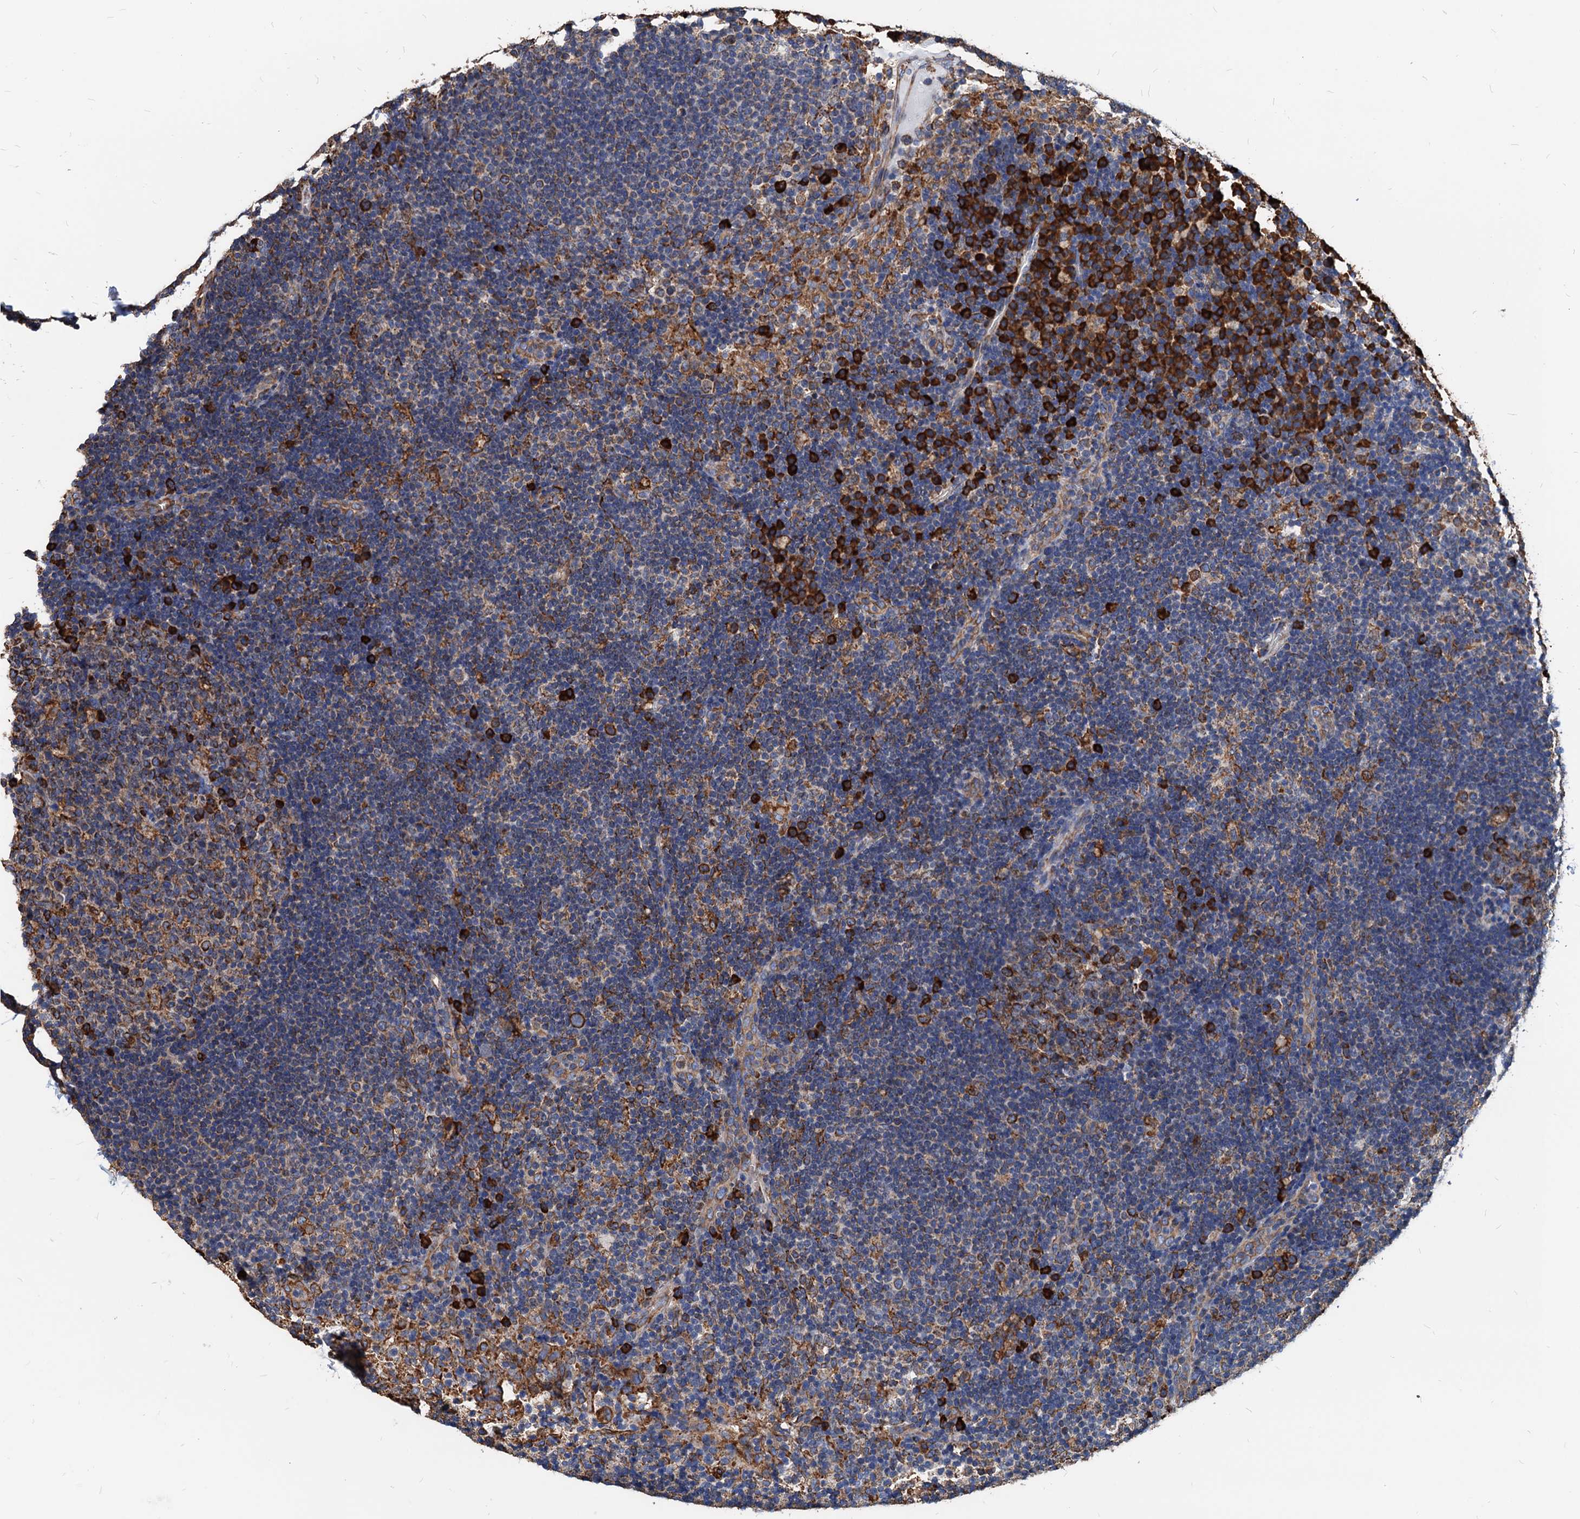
{"staining": {"intensity": "strong", "quantity": "<25%", "location": "cytoplasmic/membranous"}, "tissue": "lymph node", "cell_type": "Germinal center cells", "image_type": "normal", "snomed": [{"axis": "morphology", "description": "Normal tissue, NOS"}, {"axis": "topography", "description": "Lymph node"}], "caption": "Human lymph node stained for a protein (brown) shows strong cytoplasmic/membranous positive positivity in approximately <25% of germinal center cells.", "gene": "HSPA5", "patient": {"sex": "female", "age": 70}}